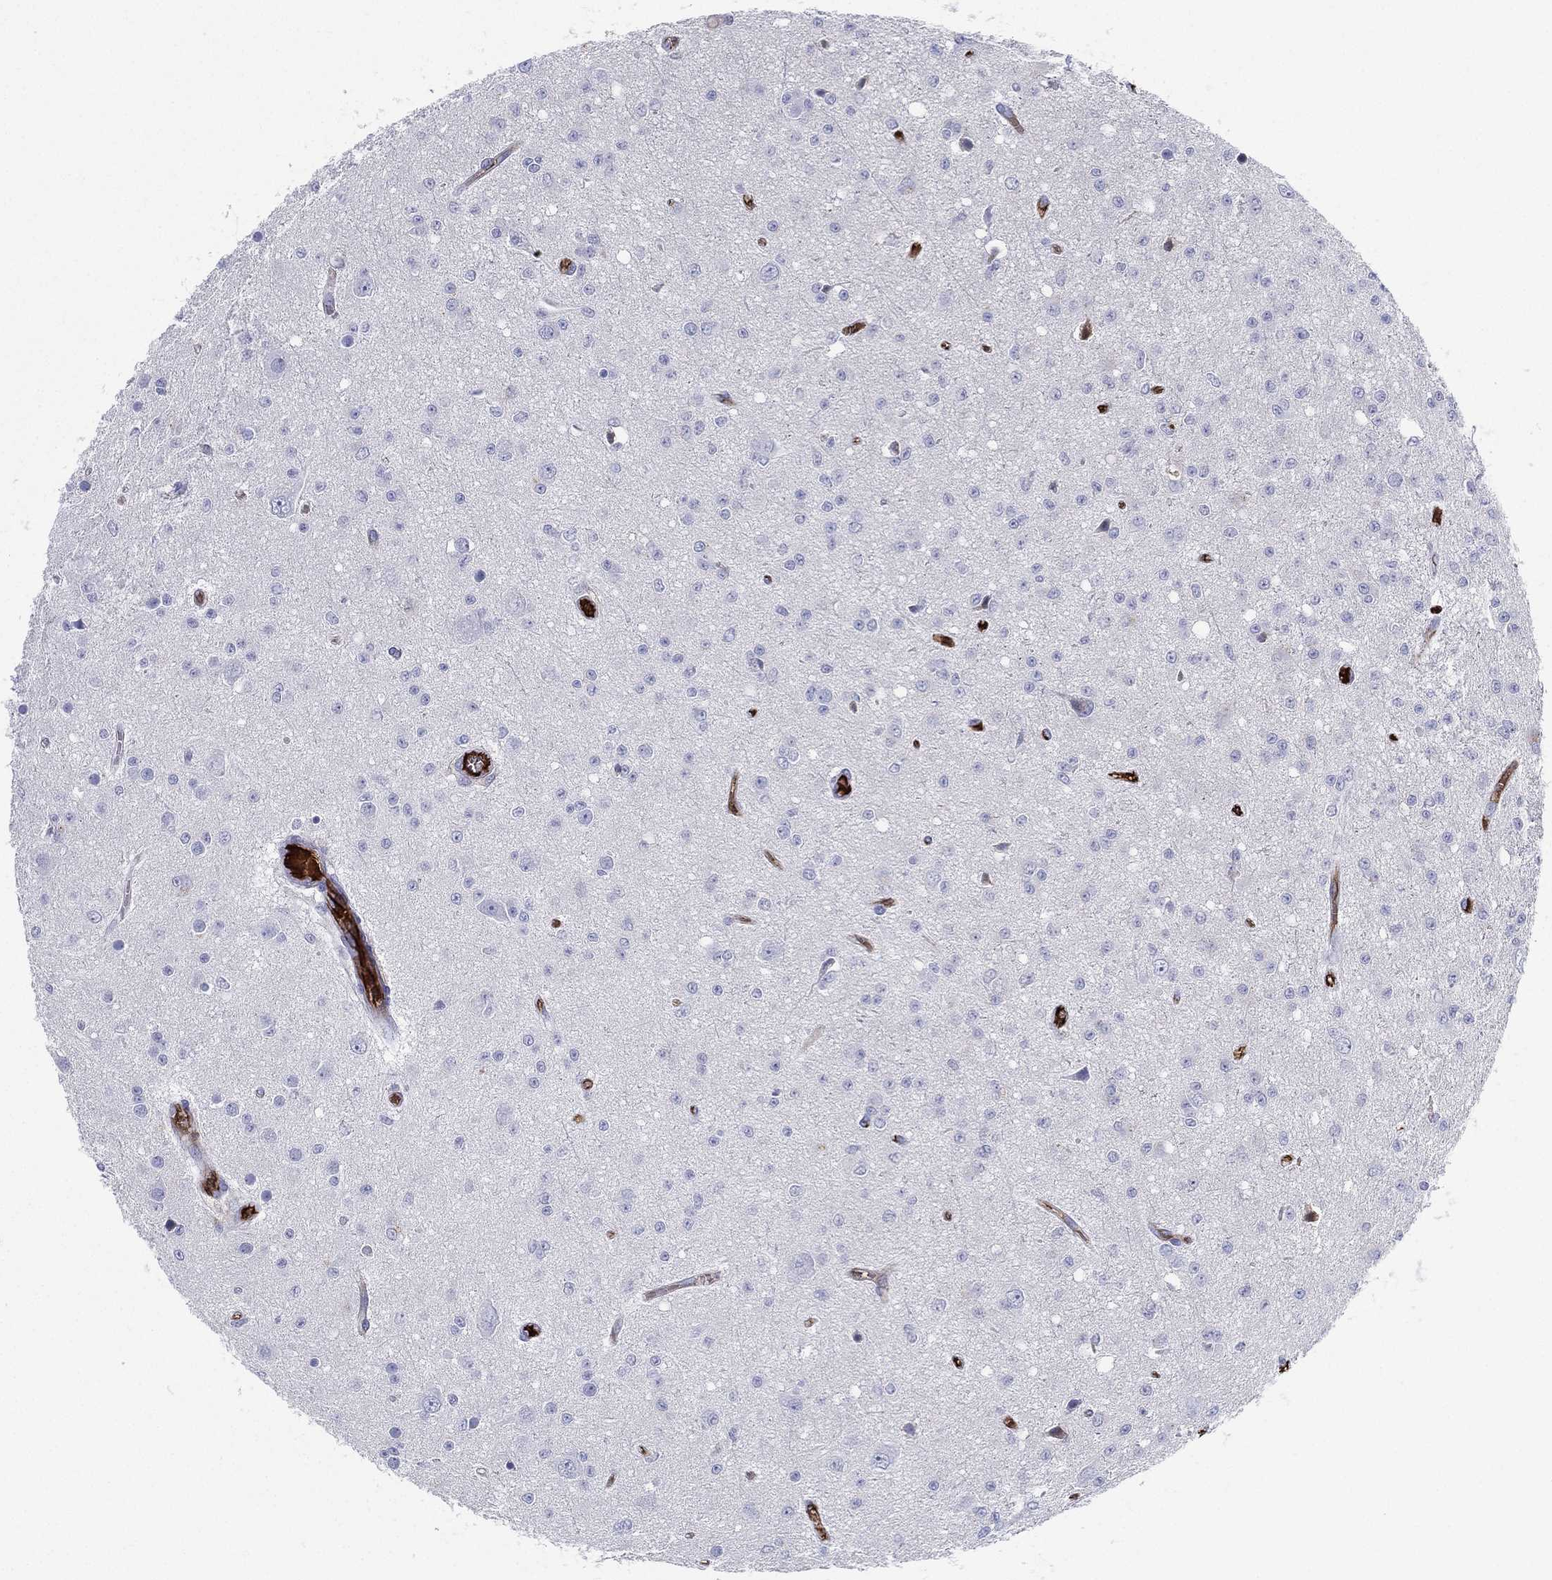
{"staining": {"intensity": "negative", "quantity": "none", "location": "none"}, "tissue": "glioma", "cell_type": "Tumor cells", "image_type": "cancer", "snomed": [{"axis": "morphology", "description": "Glioma, malignant, Low grade"}, {"axis": "topography", "description": "Brain"}], "caption": "The immunohistochemistry (IHC) histopathology image has no significant positivity in tumor cells of glioma tissue.", "gene": "IFNB1", "patient": {"sex": "female", "age": 45}}